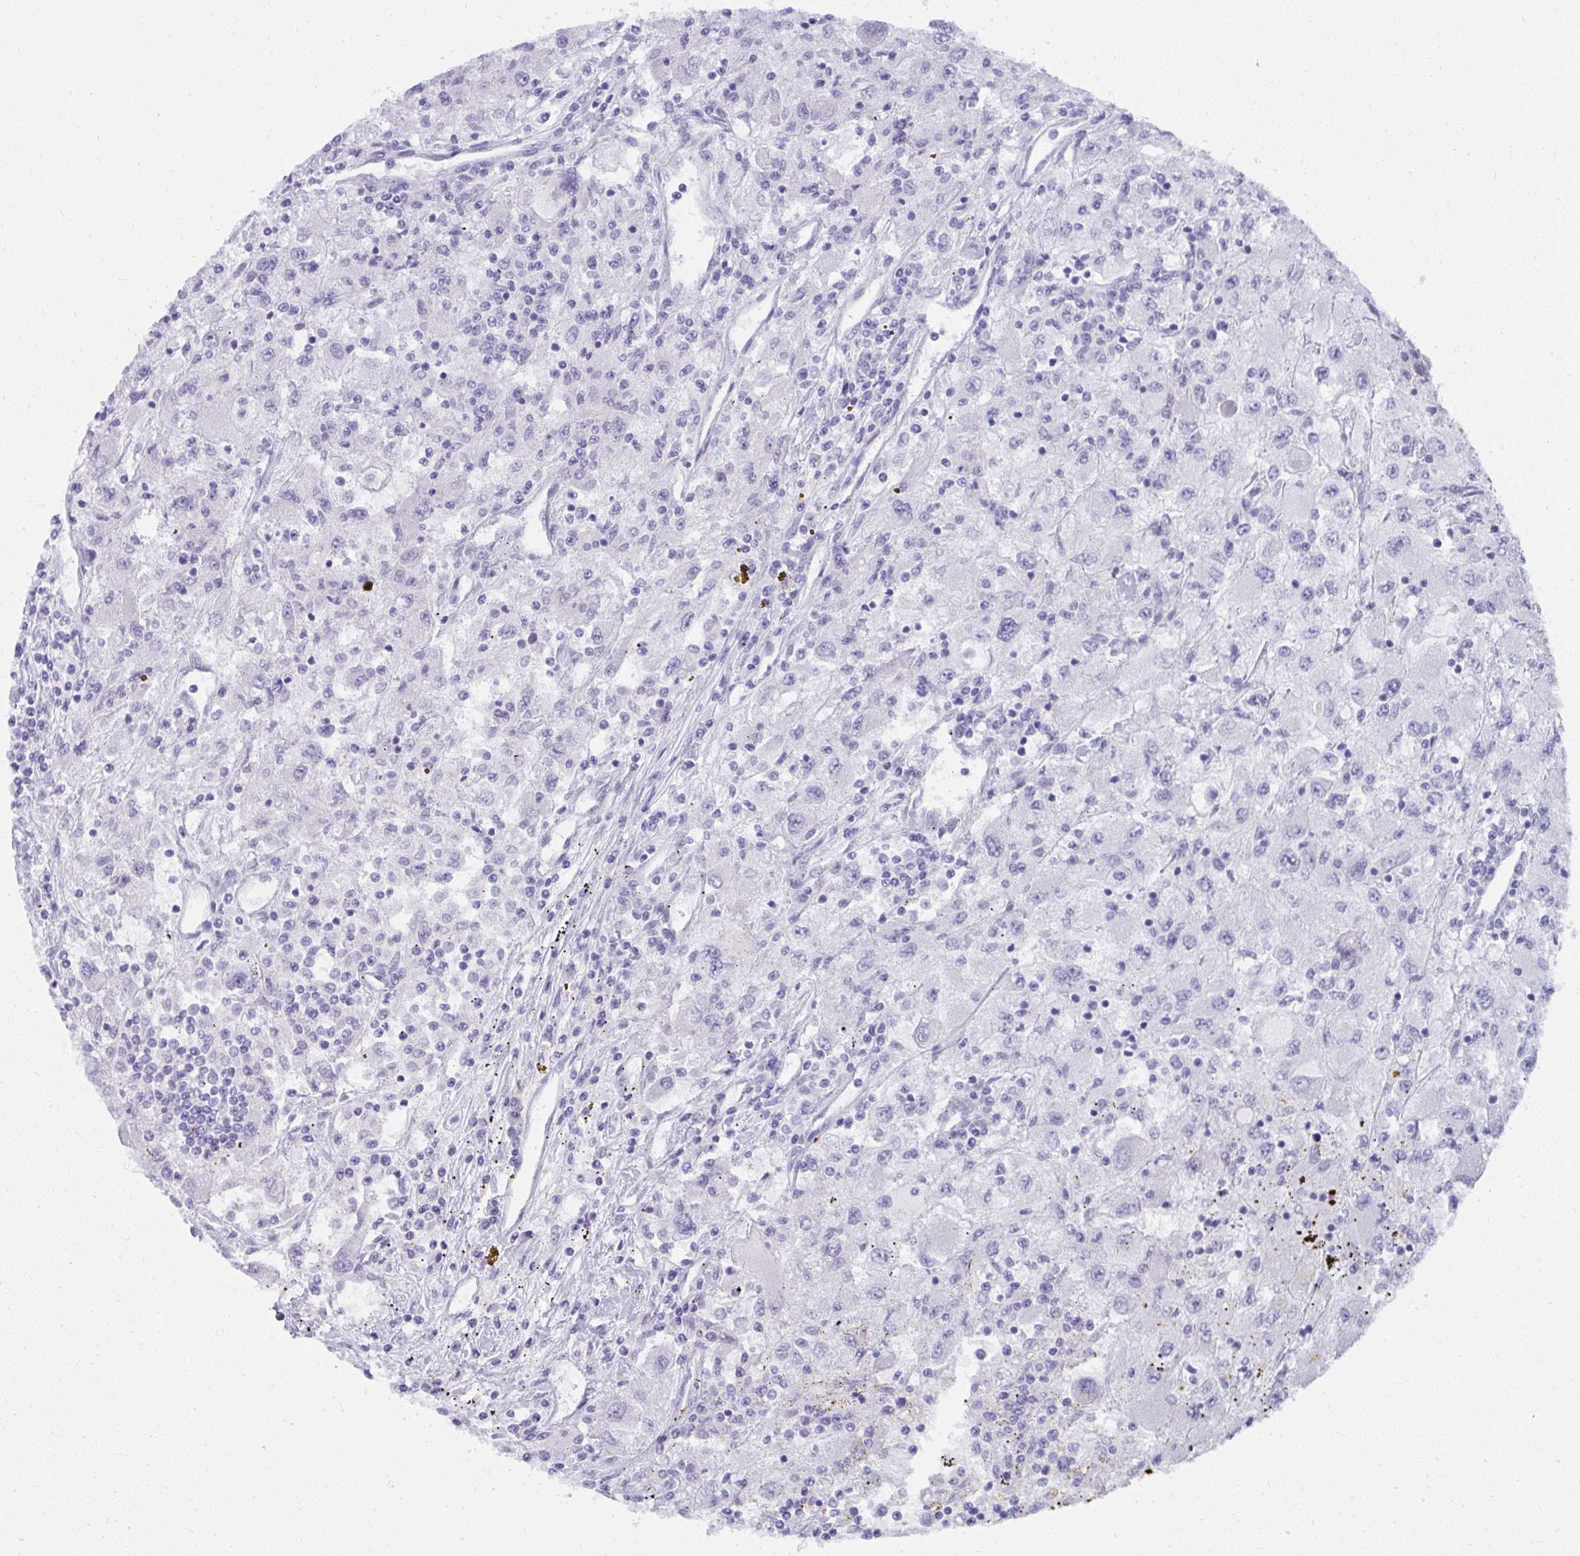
{"staining": {"intensity": "negative", "quantity": "none", "location": "none"}, "tissue": "renal cancer", "cell_type": "Tumor cells", "image_type": "cancer", "snomed": [{"axis": "morphology", "description": "Adenocarcinoma, NOS"}, {"axis": "topography", "description": "Kidney"}], "caption": "IHC micrograph of renal adenocarcinoma stained for a protein (brown), which shows no staining in tumor cells.", "gene": "UGT3A2", "patient": {"sex": "female", "age": 67}}